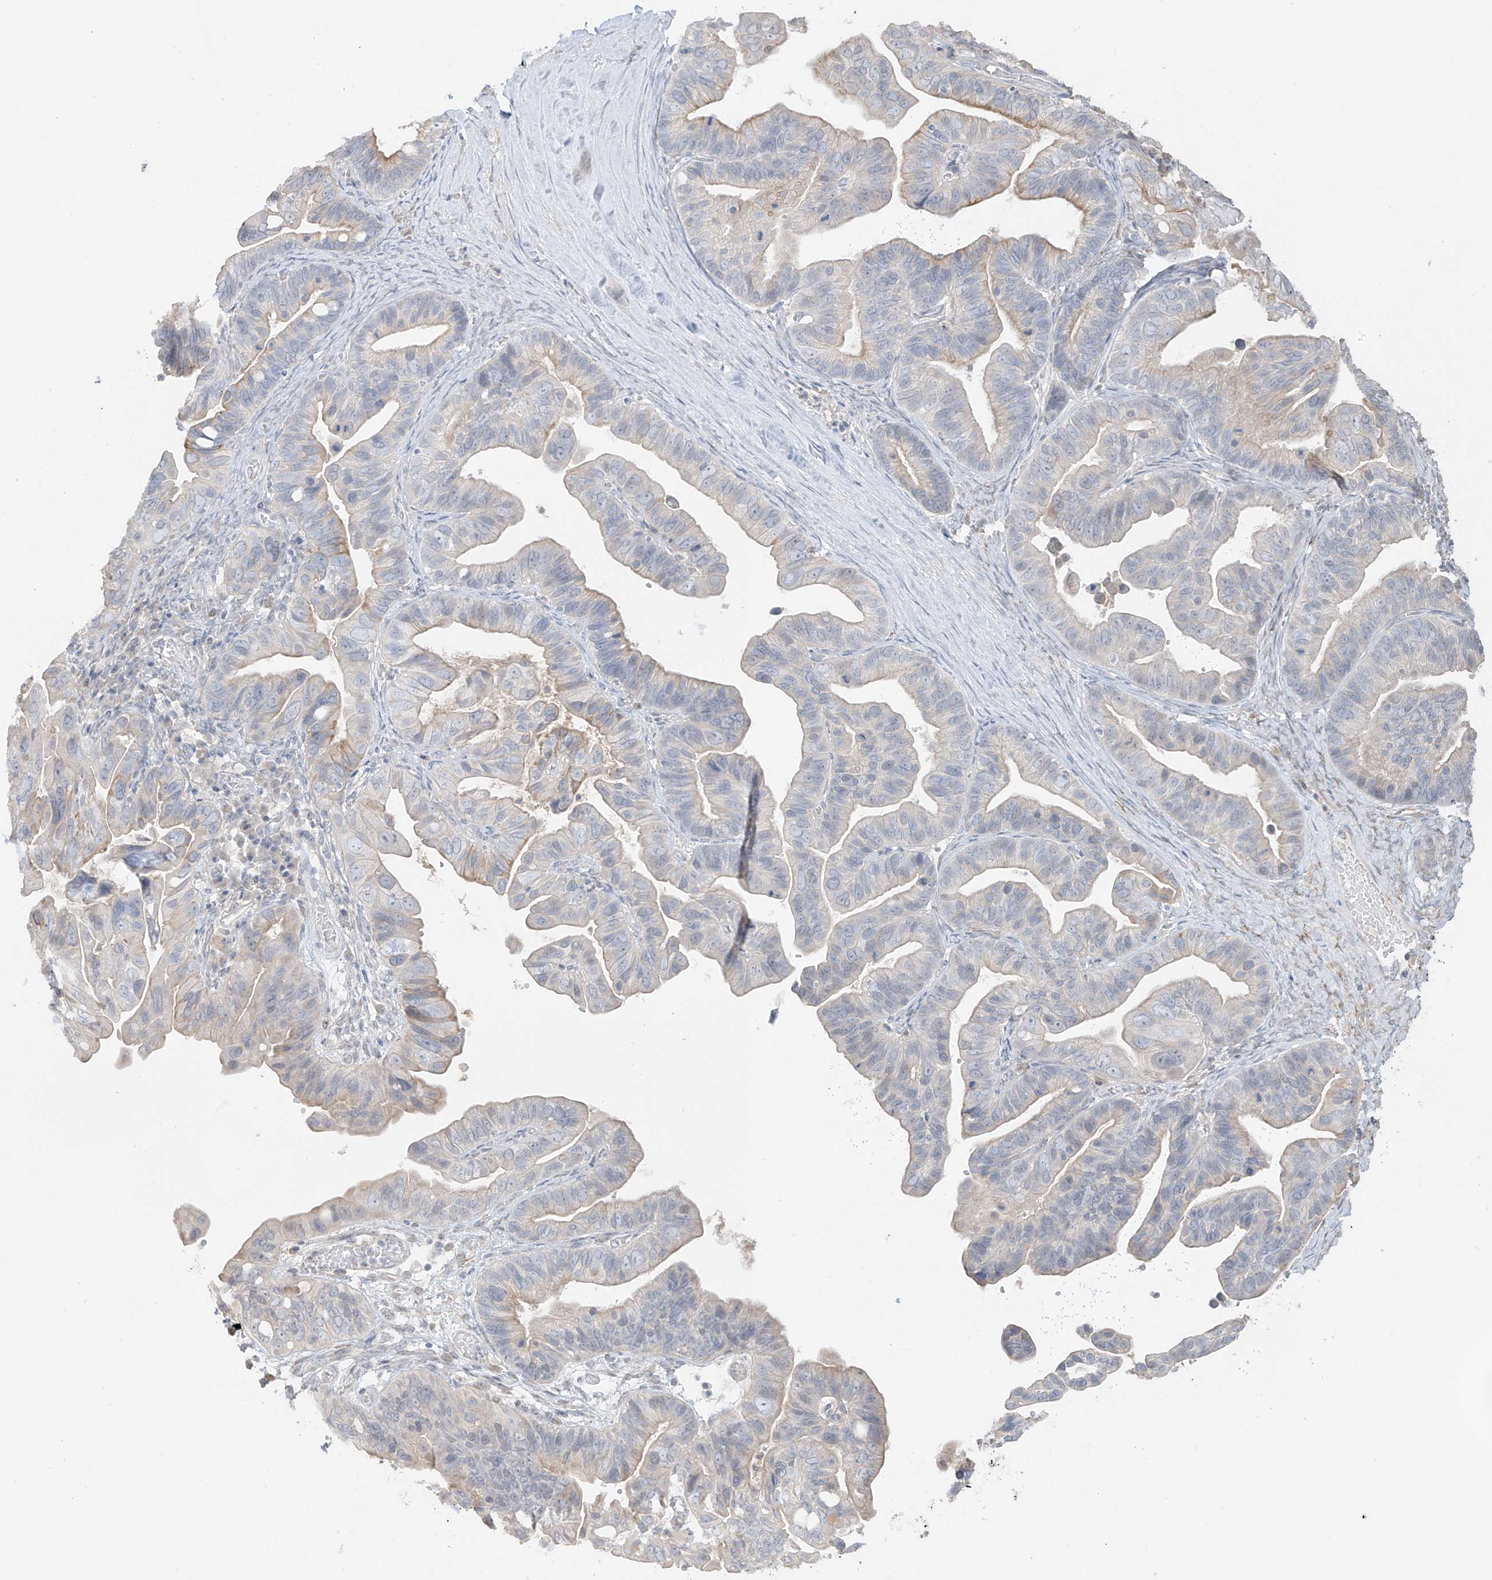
{"staining": {"intensity": "weak", "quantity": "<25%", "location": "cytoplasmic/membranous"}, "tissue": "ovarian cancer", "cell_type": "Tumor cells", "image_type": "cancer", "snomed": [{"axis": "morphology", "description": "Cystadenocarcinoma, serous, NOS"}, {"axis": "topography", "description": "Ovary"}], "caption": "A photomicrograph of human ovarian cancer is negative for staining in tumor cells.", "gene": "DCDC2", "patient": {"sex": "female", "age": 56}}